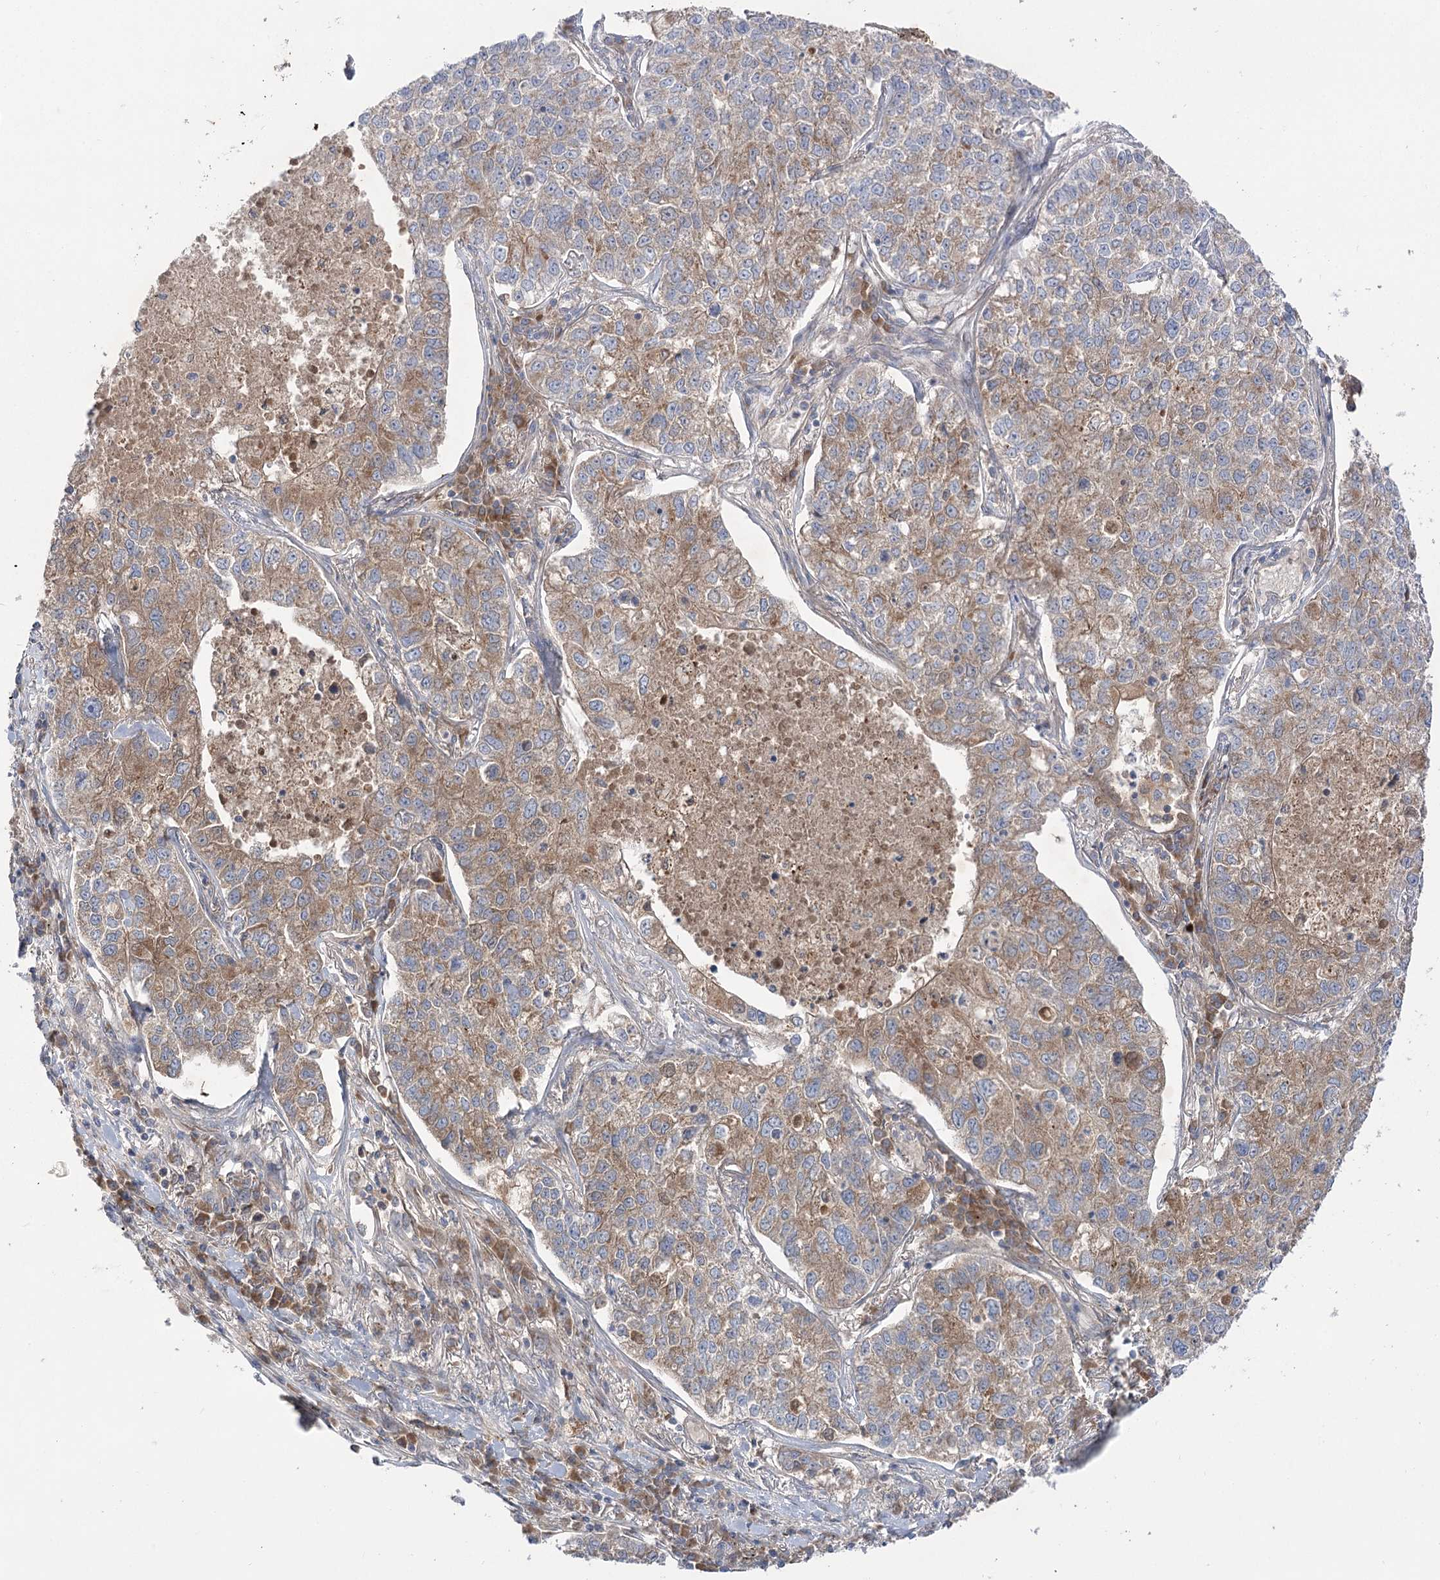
{"staining": {"intensity": "moderate", "quantity": "25%-75%", "location": "cytoplasmic/membranous"}, "tissue": "lung cancer", "cell_type": "Tumor cells", "image_type": "cancer", "snomed": [{"axis": "morphology", "description": "Adenocarcinoma, NOS"}, {"axis": "topography", "description": "Lung"}], "caption": "Lung cancer (adenocarcinoma) stained for a protein displays moderate cytoplasmic/membranous positivity in tumor cells. (Stains: DAB in brown, nuclei in blue, Microscopy: brightfield microscopy at high magnification).", "gene": "GBF1", "patient": {"sex": "male", "age": 49}}